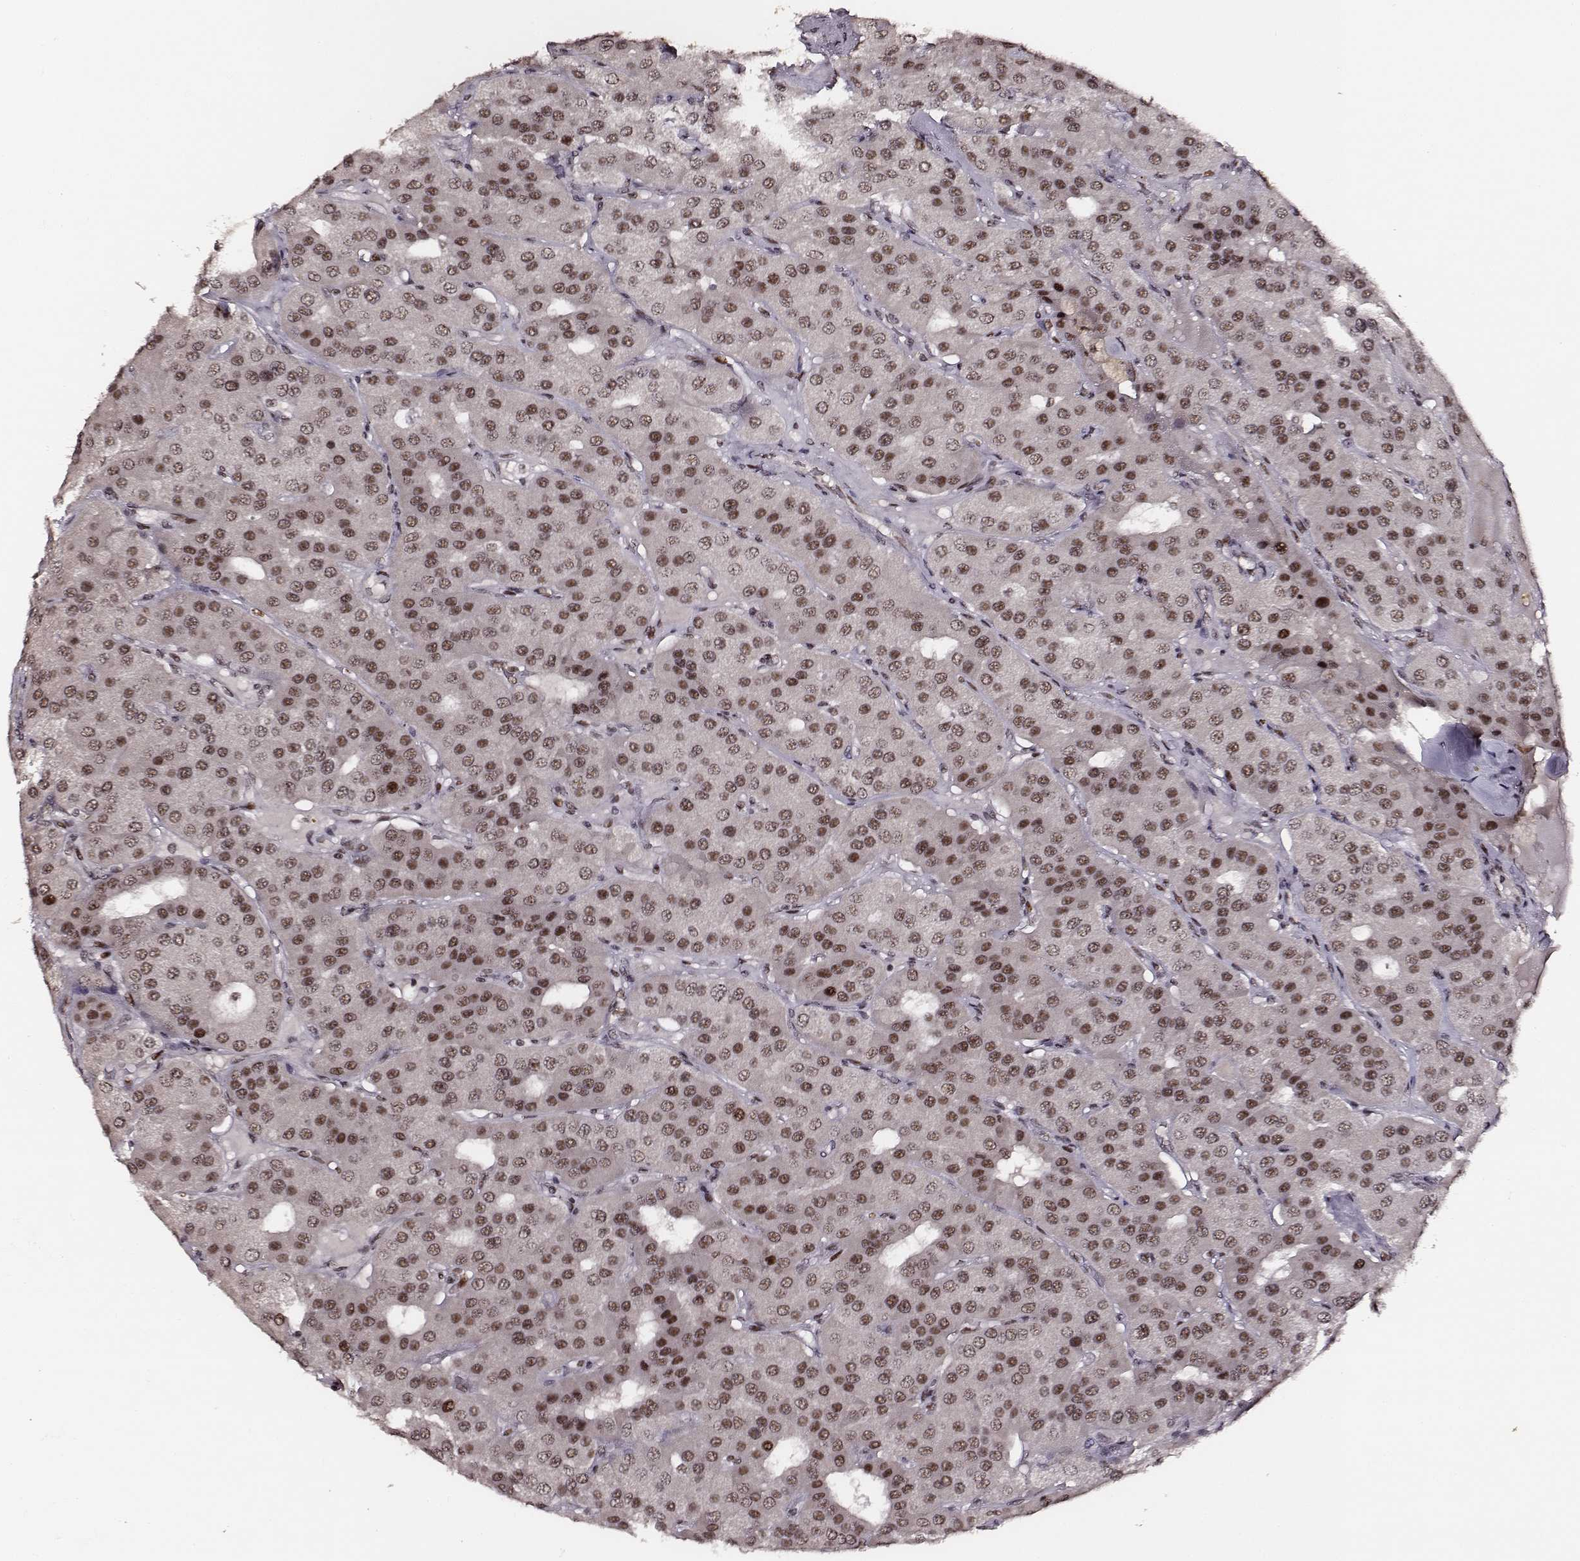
{"staining": {"intensity": "moderate", "quantity": ">75%", "location": "nuclear"}, "tissue": "parathyroid gland", "cell_type": "Glandular cells", "image_type": "normal", "snomed": [{"axis": "morphology", "description": "Normal tissue, NOS"}, {"axis": "morphology", "description": "Adenoma, NOS"}, {"axis": "topography", "description": "Parathyroid gland"}], "caption": "An image showing moderate nuclear expression in approximately >75% of glandular cells in normal parathyroid gland, as visualized by brown immunohistochemical staining.", "gene": "PPARA", "patient": {"sex": "female", "age": 86}}